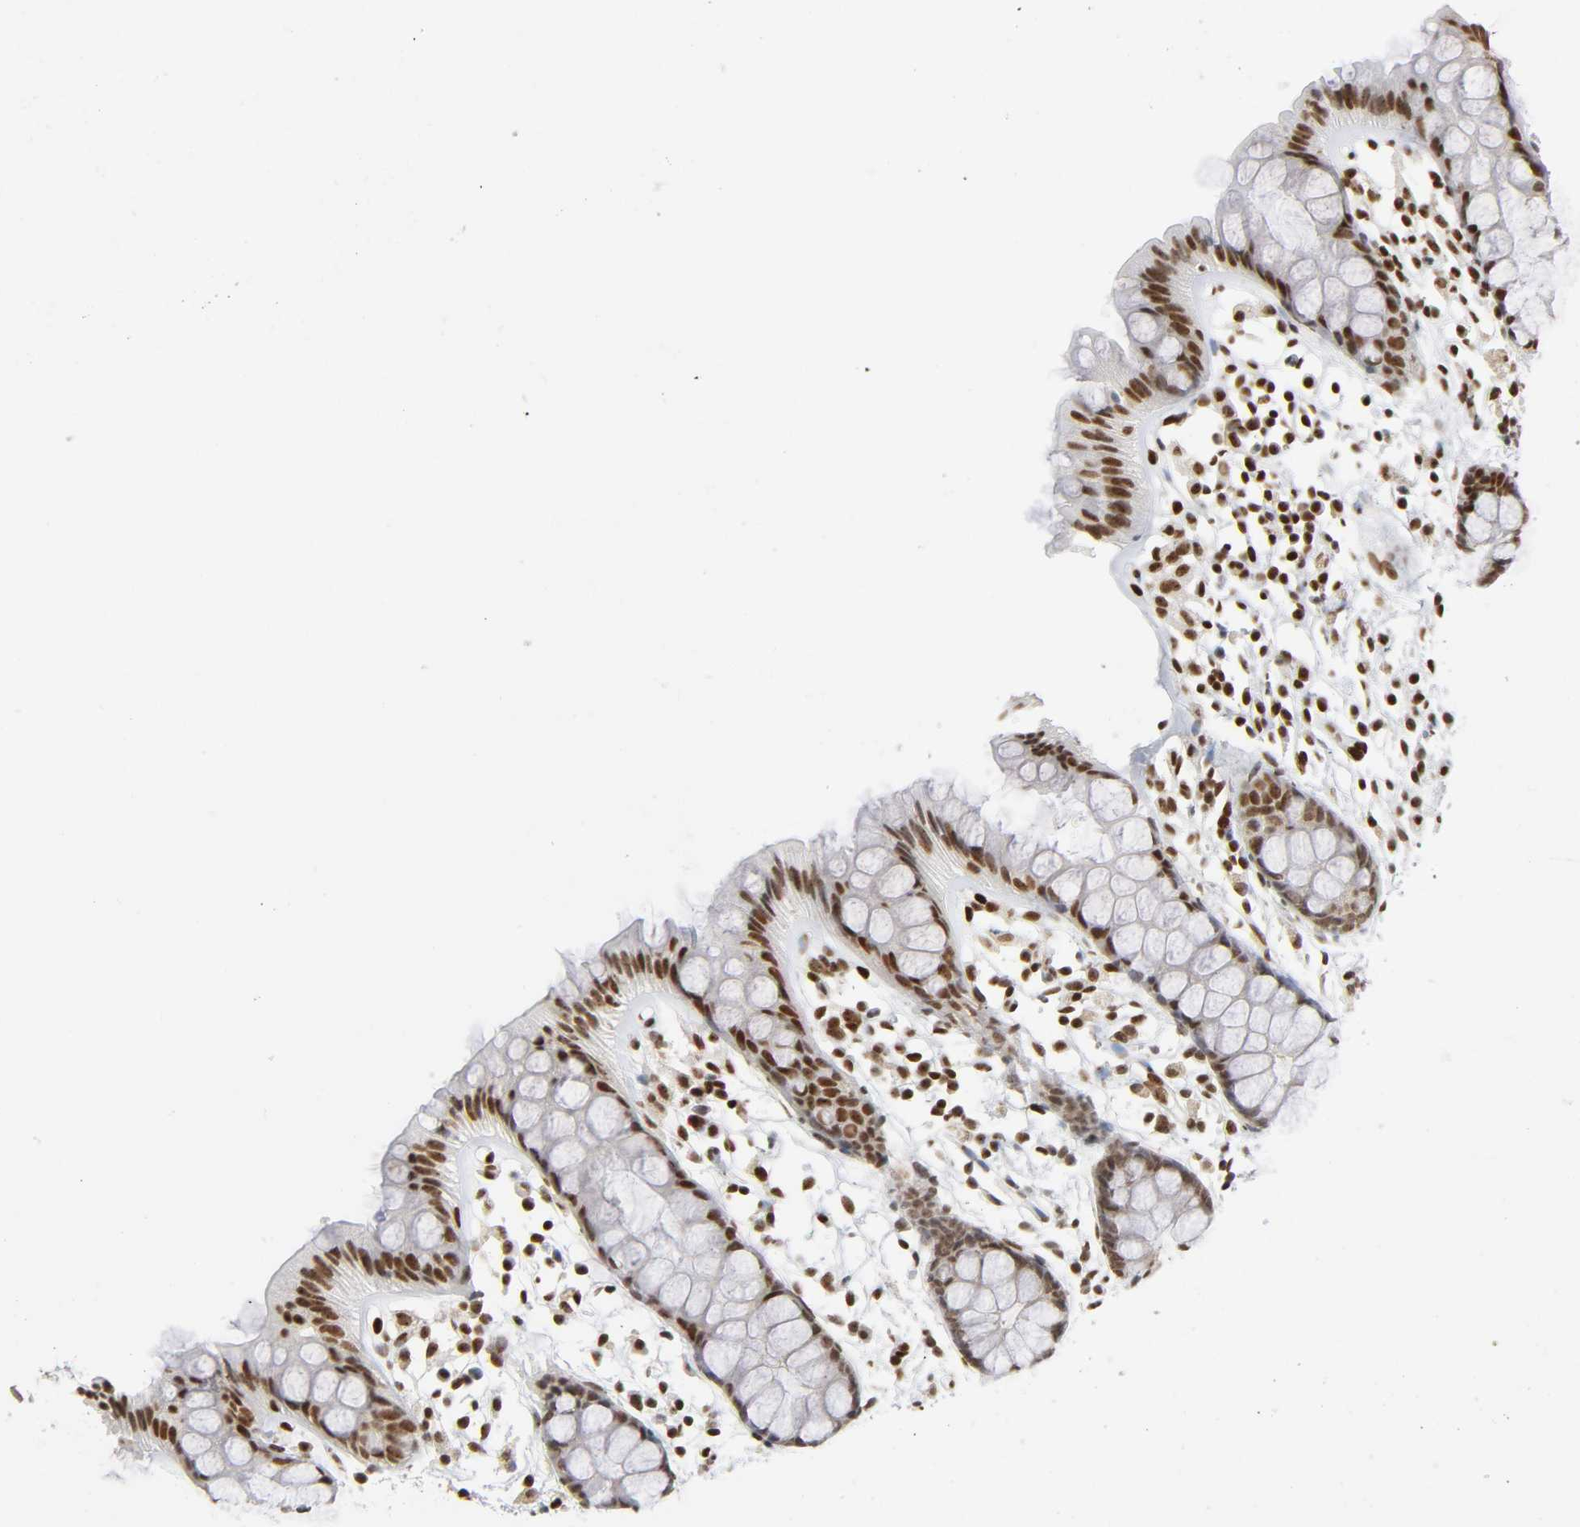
{"staining": {"intensity": "strong", "quantity": ">75%", "location": "nuclear"}, "tissue": "rectum", "cell_type": "Glandular cells", "image_type": "normal", "snomed": [{"axis": "morphology", "description": "Normal tissue, NOS"}, {"axis": "topography", "description": "Rectum"}], "caption": "Immunohistochemical staining of unremarkable human rectum demonstrates high levels of strong nuclear staining in about >75% of glandular cells. The protein of interest is stained brown, and the nuclei are stained in blue (DAB (3,3'-diaminobenzidine) IHC with brightfield microscopy, high magnification).", "gene": "SUMO1", "patient": {"sex": "female", "age": 66}}